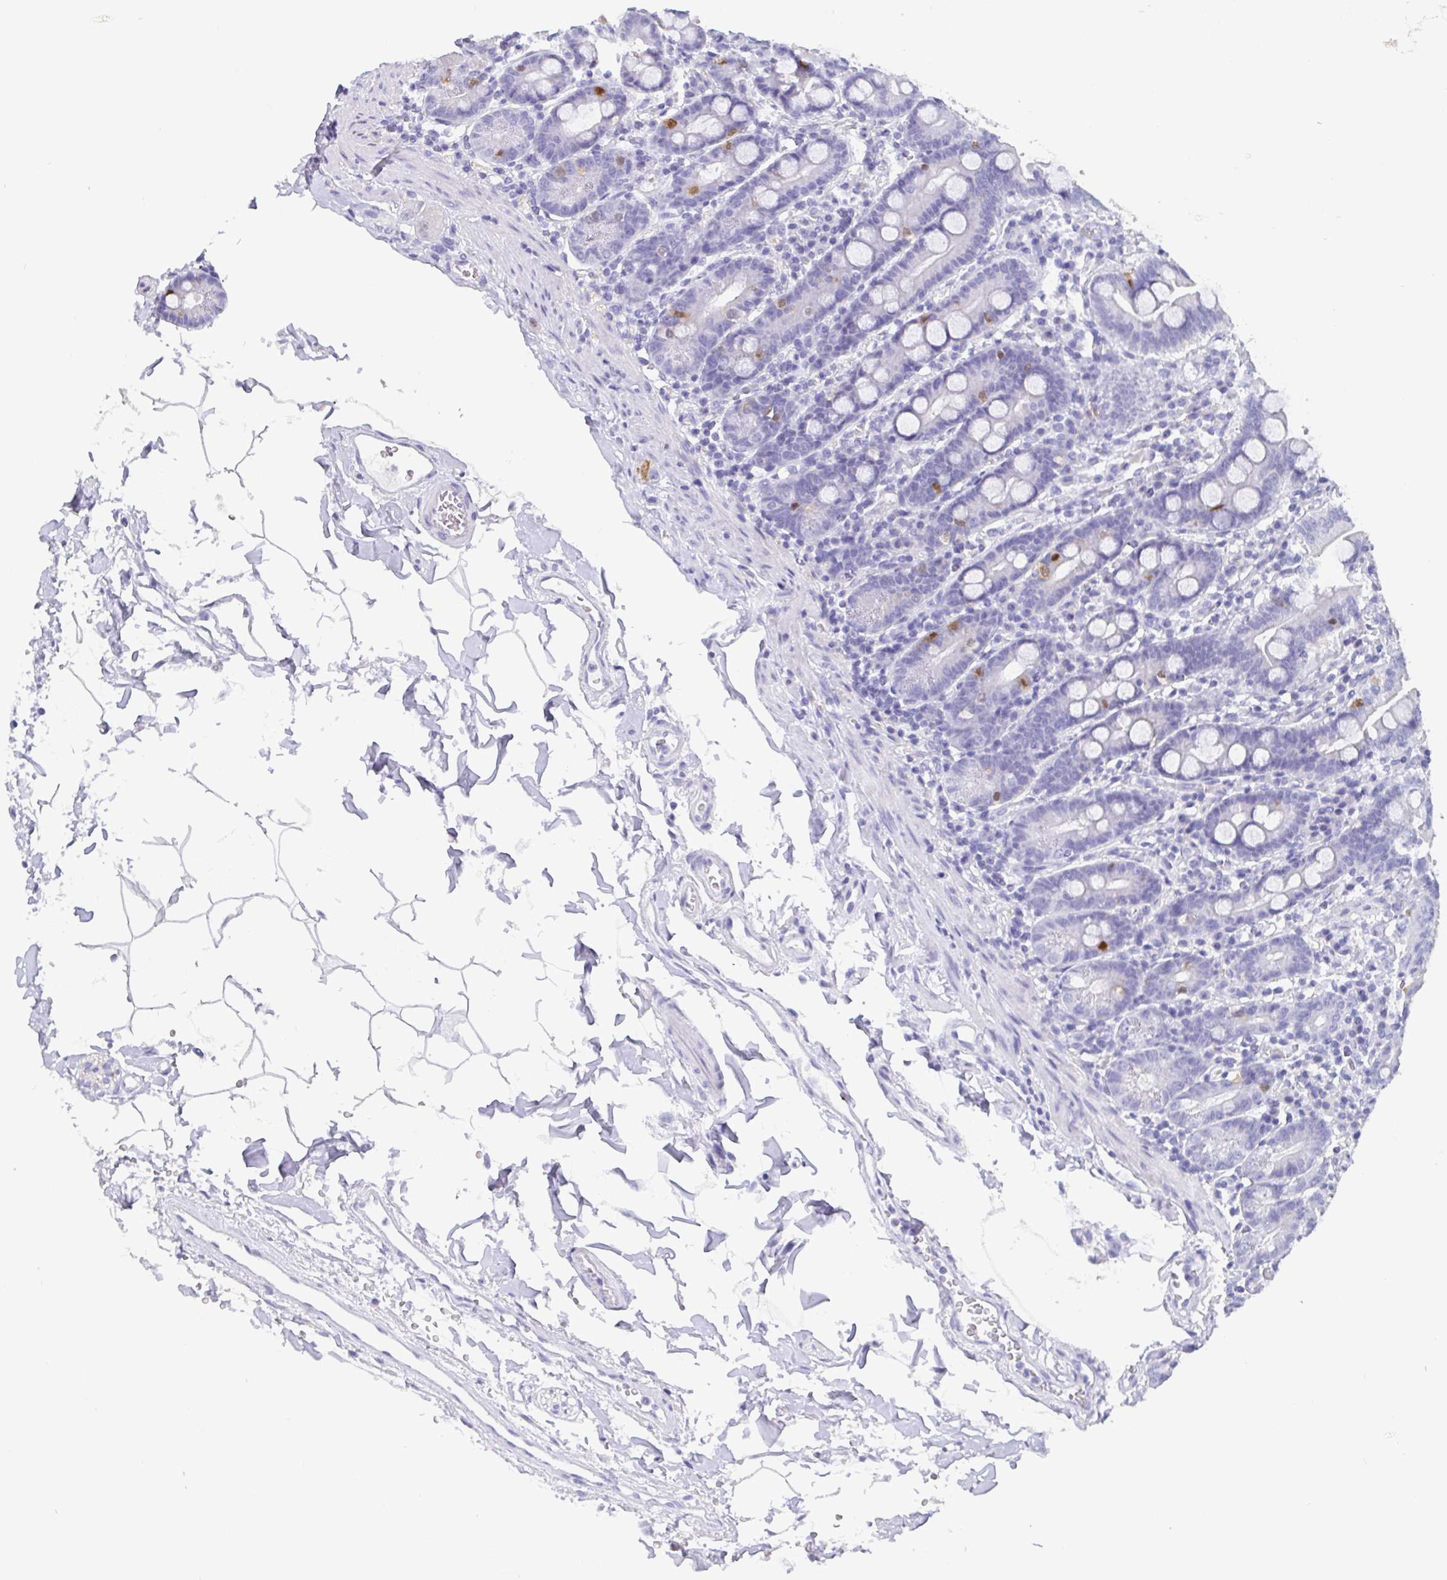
{"staining": {"intensity": "strong", "quantity": "<25%", "location": "cytoplasmic/membranous"}, "tissue": "duodenum", "cell_type": "Glandular cells", "image_type": "normal", "snomed": [{"axis": "morphology", "description": "Normal tissue, NOS"}, {"axis": "topography", "description": "Pancreas"}, {"axis": "topography", "description": "Duodenum"}], "caption": "Immunohistochemical staining of normal human duodenum shows <25% levels of strong cytoplasmic/membranous protein expression in about <25% of glandular cells. The staining is performed using DAB (3,3'-diaminobenzidine) brown chromogen to label protein expression. The nuclei are counter-stained blue using hematoxylin.", "gene": "SCGN", "patient": {"sex": "male", "age": 59}}